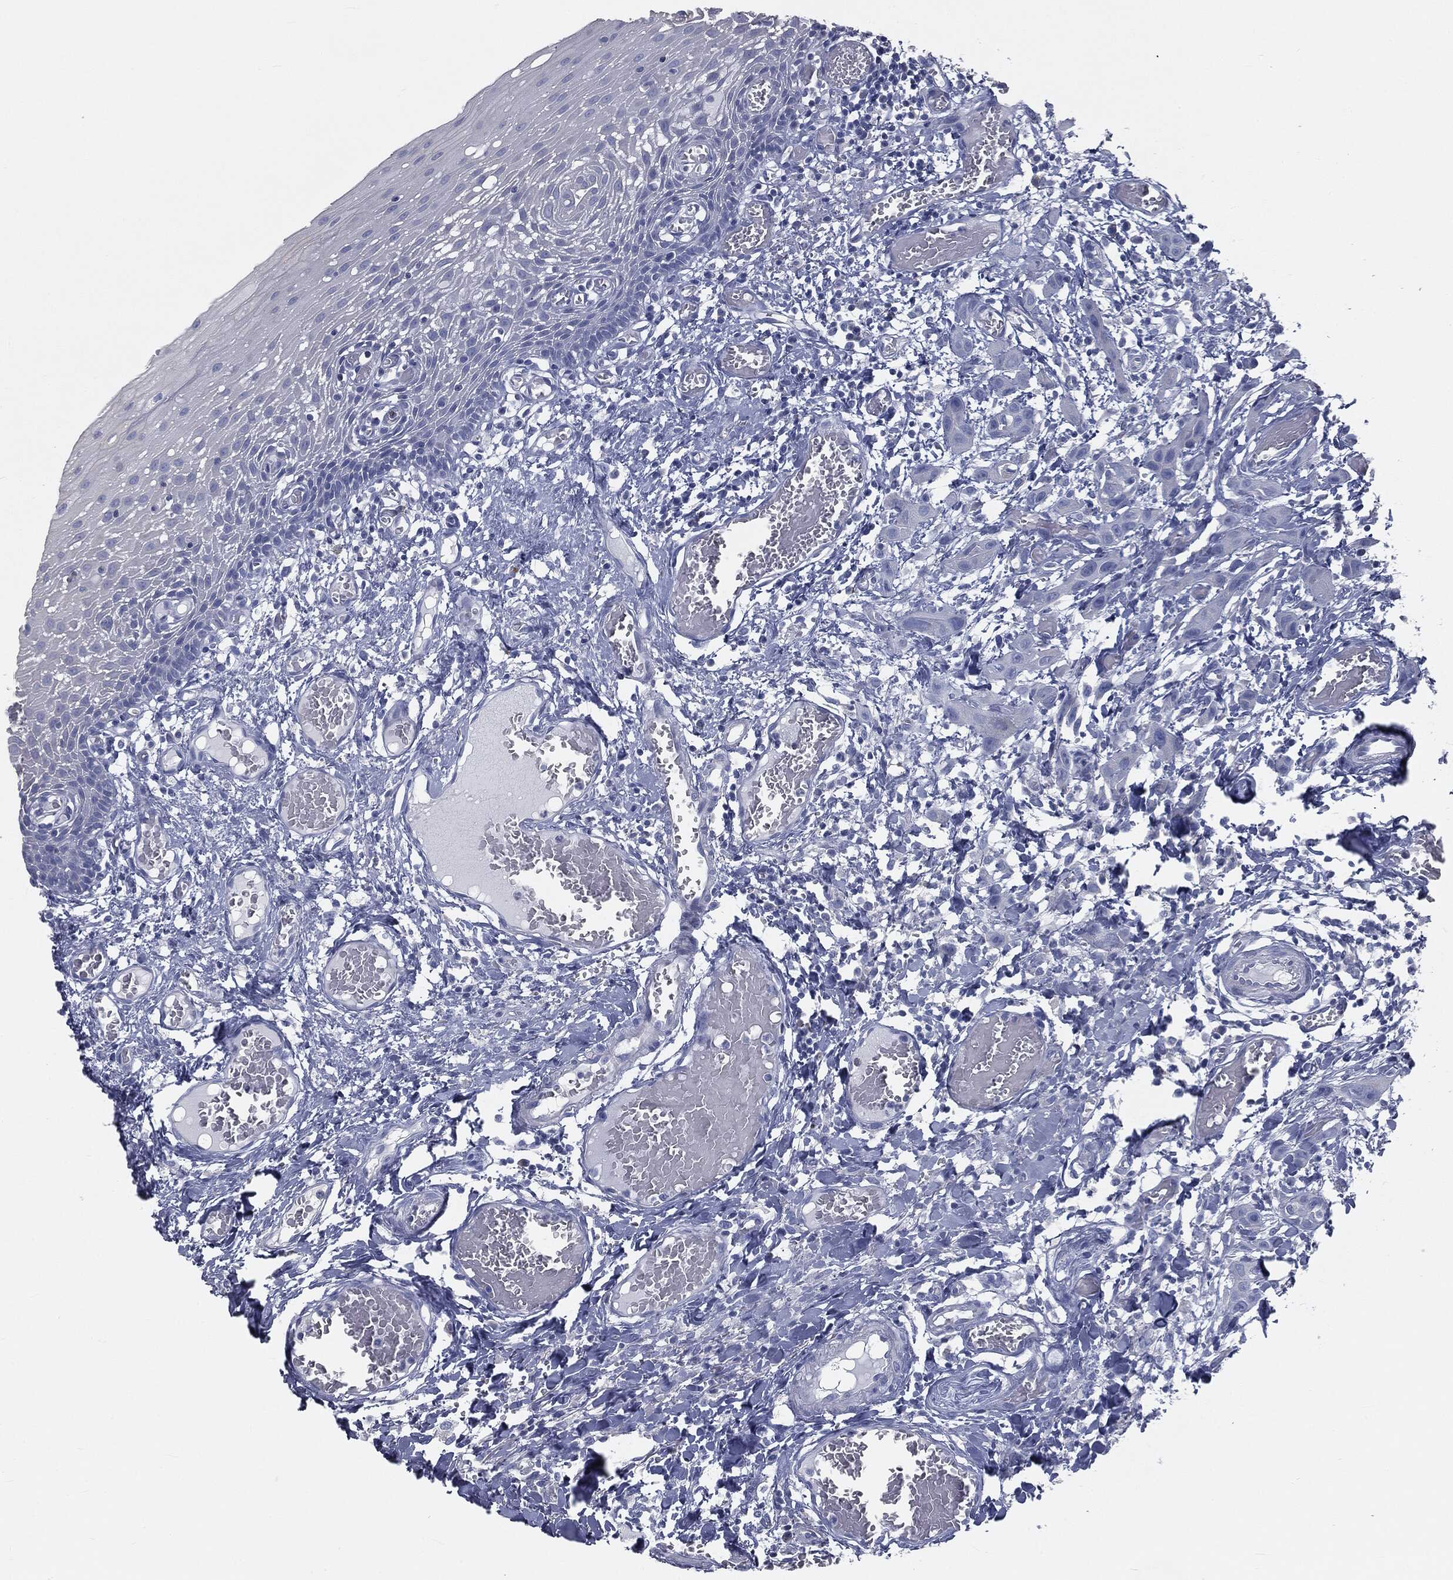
{"staining": {"intensity": "weak", "quantity": "<25%", "location": "cytoplasmic/membranous"}, "tissue": "oral mucosa", "cell_type": "Squamous epithelial cells", "image_type": "normal", "snomed": [{"axis": "morphology", "description": "Normal tissue, NOS"}, {"axis": "morphology", "description": "Squamous cell carcinoma, NOS"}, {"axis": "topography", "description": "Oral tissue"}, {"axis": "topography", "description": "Head-Neck"}], "caption": "Immunohistochemistry photomicrograph of normal oral mucosa: human oral mucosa stained with DAB shows no significant protein positivity in squamous epithelial cells. (Brightfield microscopy of DAB (3,3'-diaminobenzidine) immunohistochemistry at high magnification).", "gene": "CAV3", "patient": {"sex": "female", "age": 70}}